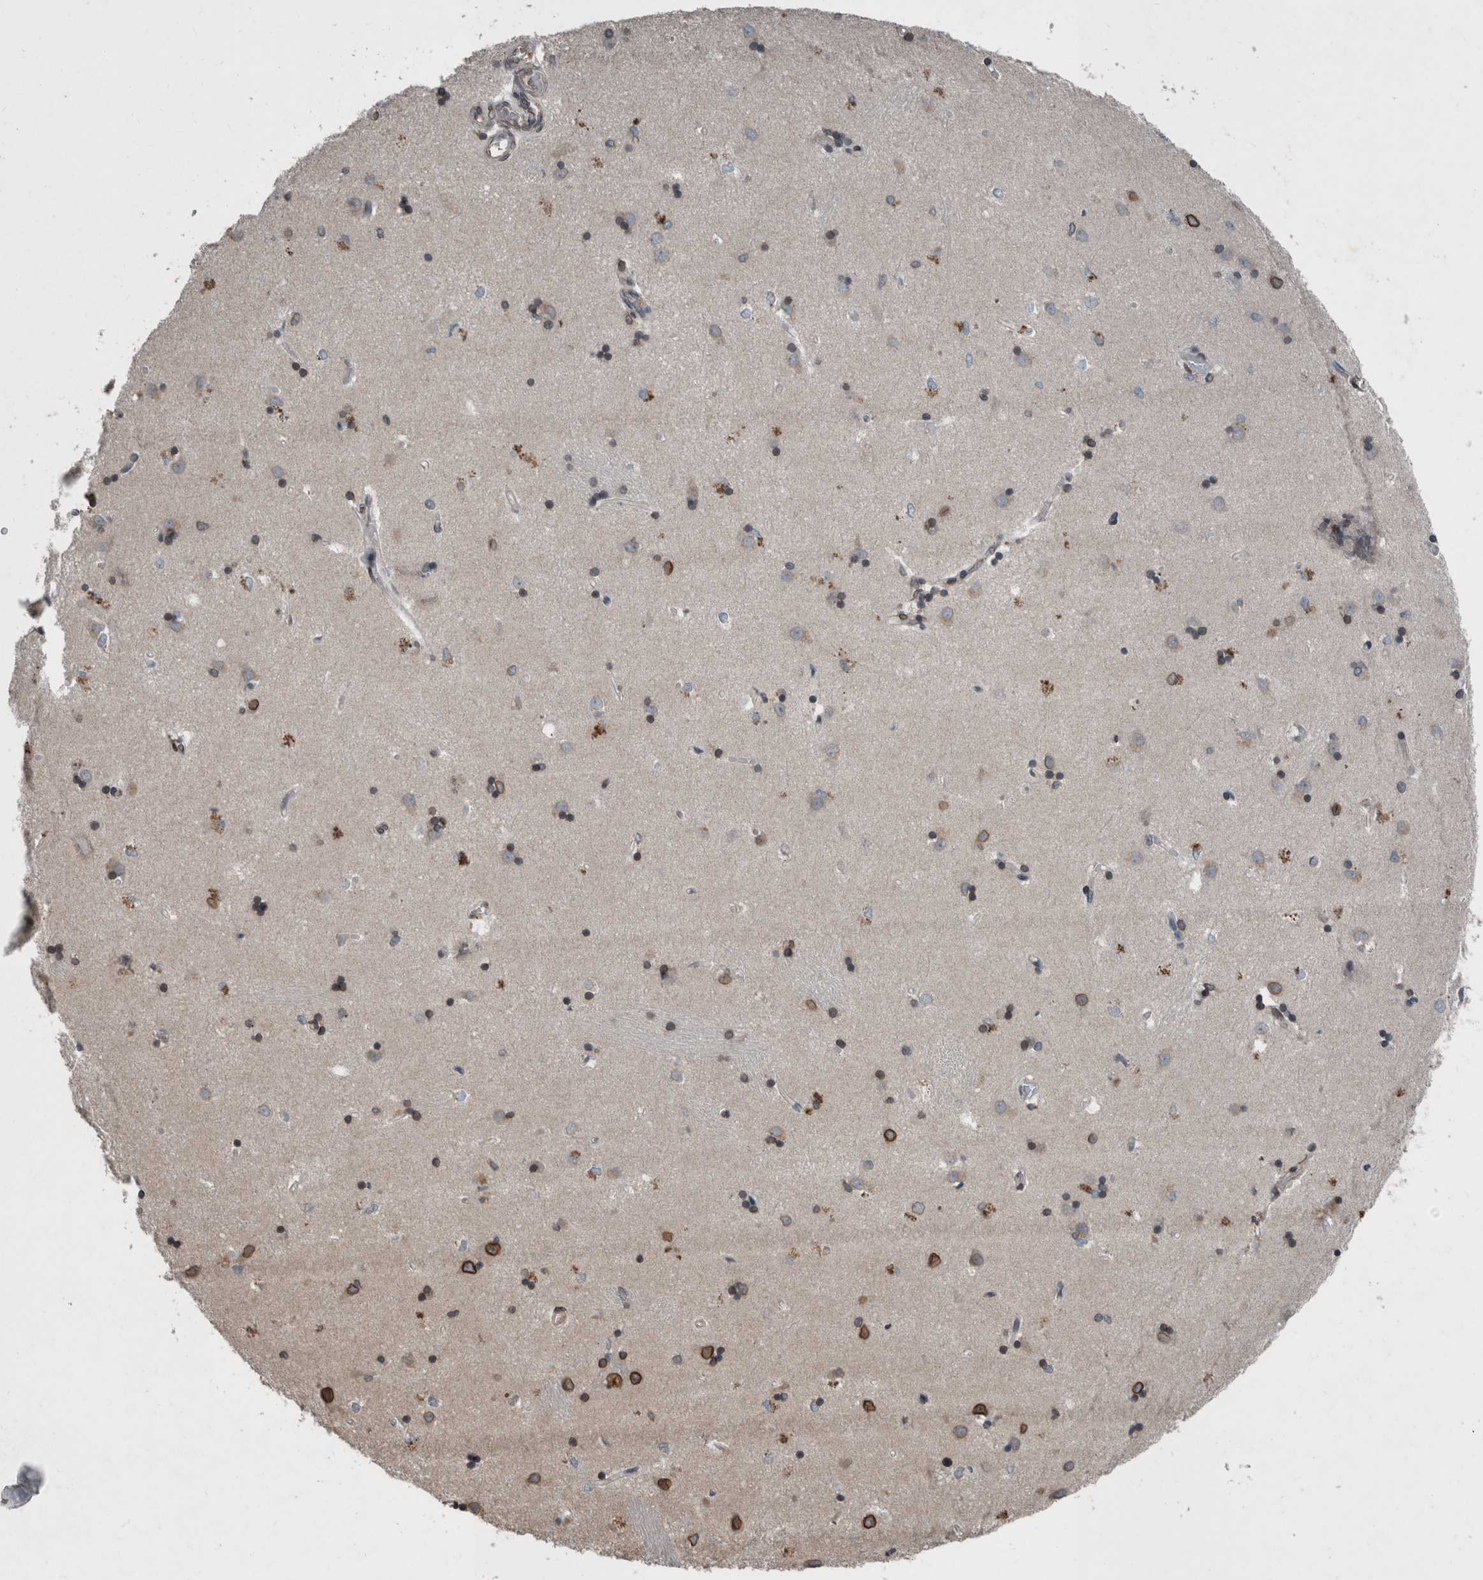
{"staining": {"intensity": "moderate", "quantity": "25%-75%", "location": "cytoplasmic/membranous,nuclear"}, "tissue": "caudate", "cell_type": "Glial cells", "image_type": "normal", "snomed": [{"axis": "morphology", "description": "Normal tissue, NOS"}, {"axis": "topography", "description": "Lateral ventricle wall"}], "caption": "Brown immunohistochemical staining in benign caudate exhibits moderate cytoplasmic/membranous,nuclear positivity in about 25%-75% of glial cells.", "gene": "RANBP2", "patient": {"sex": "male", "age": 45}}